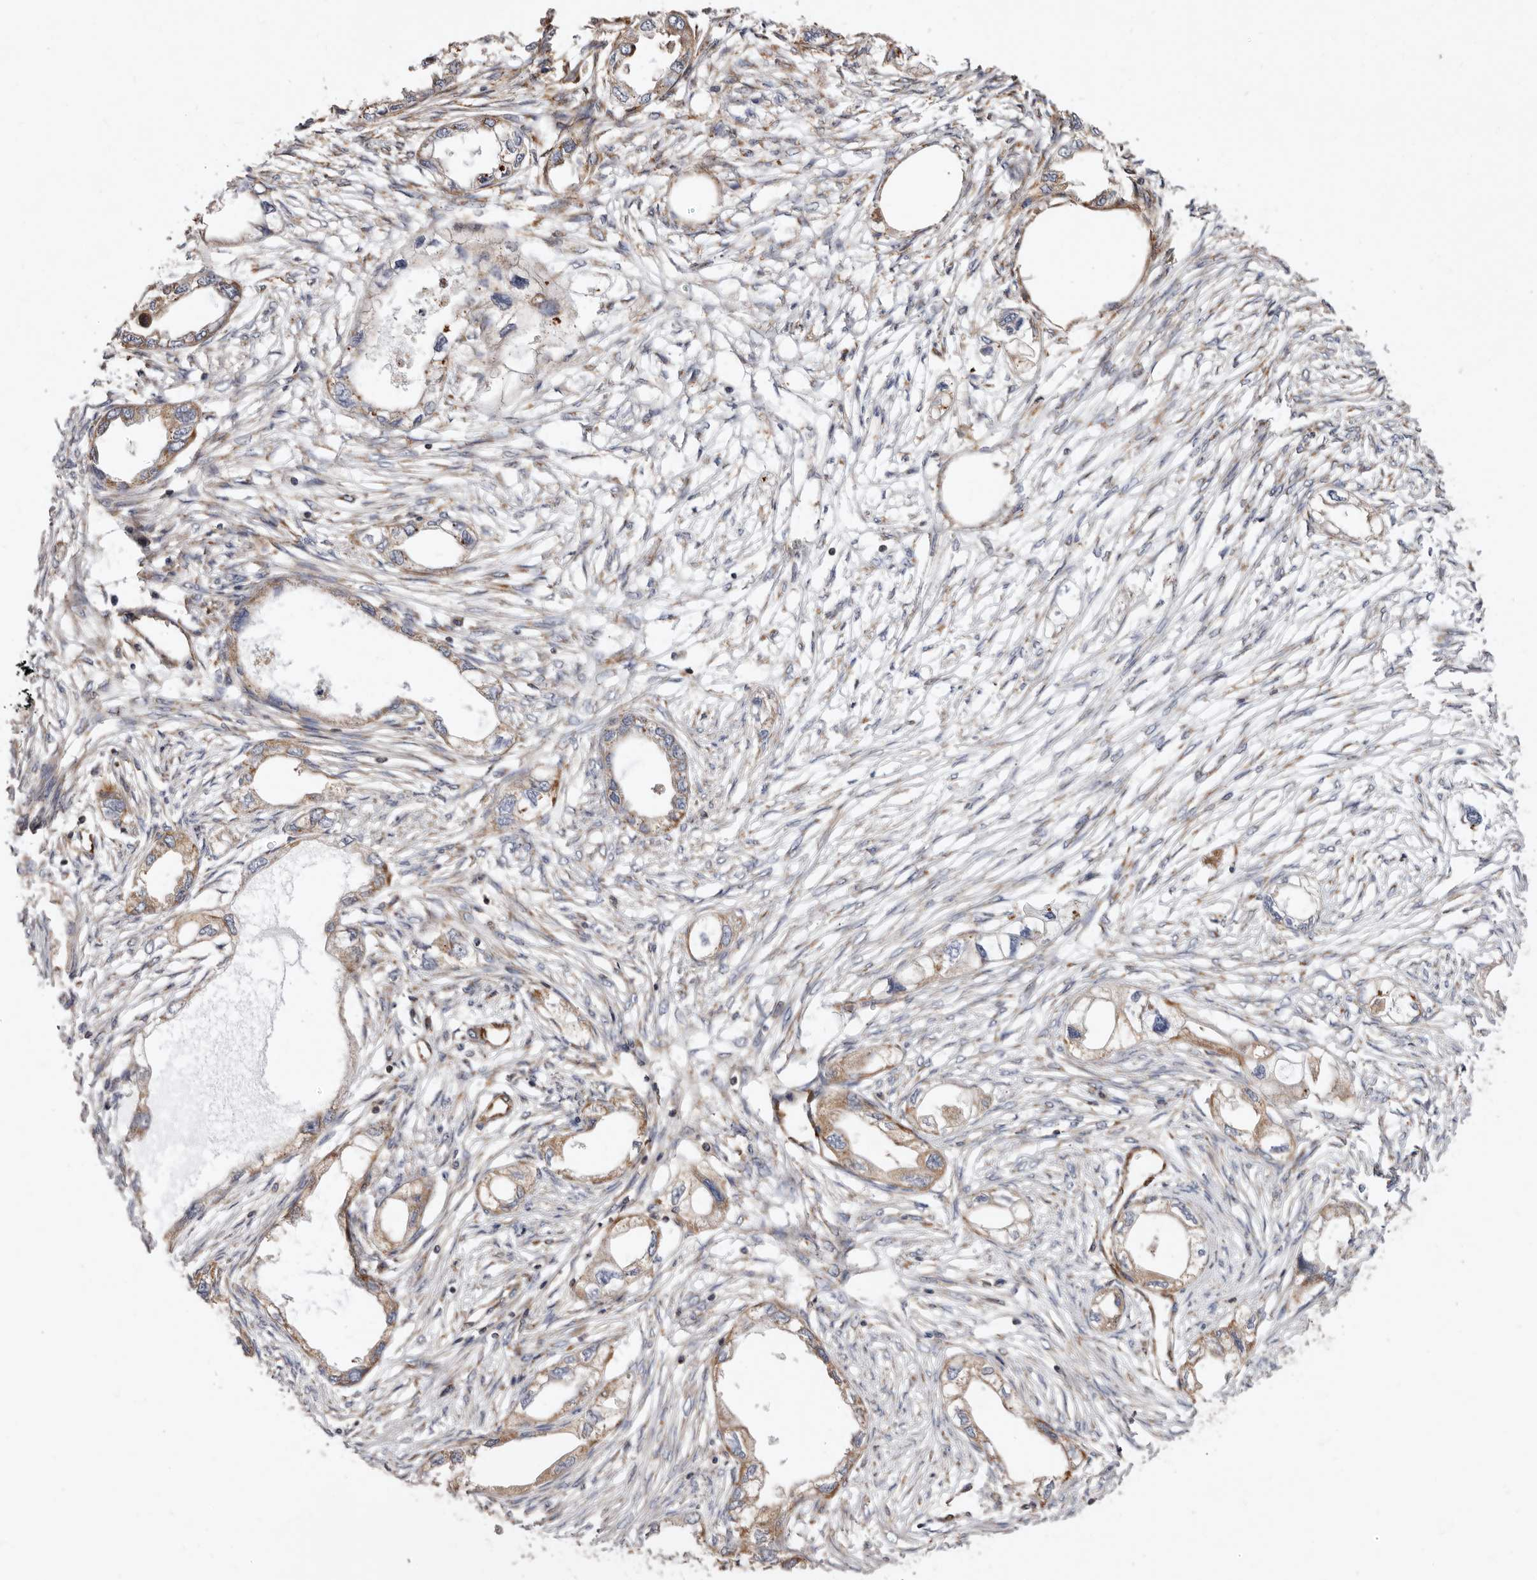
{"staining": {"intensity": "weak", "quantity": ">75%", "location": "cytoplasmic/membranous"}, "tissue": "endometrial cancer", "cell_type": "Tumor cells", "image_type": "cancer", "snomed": [{"axis": "morphology", "description": "Adenocarcinoma, NOS"}, {"axis": "morphology", "description": "Adenocarcinoma, metastatic, NOS"}, {"axis": "topography", "description": "Adipose tissue"}, {"axis": "topography", "description": "Endometrium"}], "caption": "Endometrial cancer (metastatic adenocarcinoma) stained for a protein (brown) exhibits weak cytoplasmic/membranous positive staining in about >75% of tumor cells.", "gene": "COQ8B", "patient": {"sex": "female", "age": 67}}